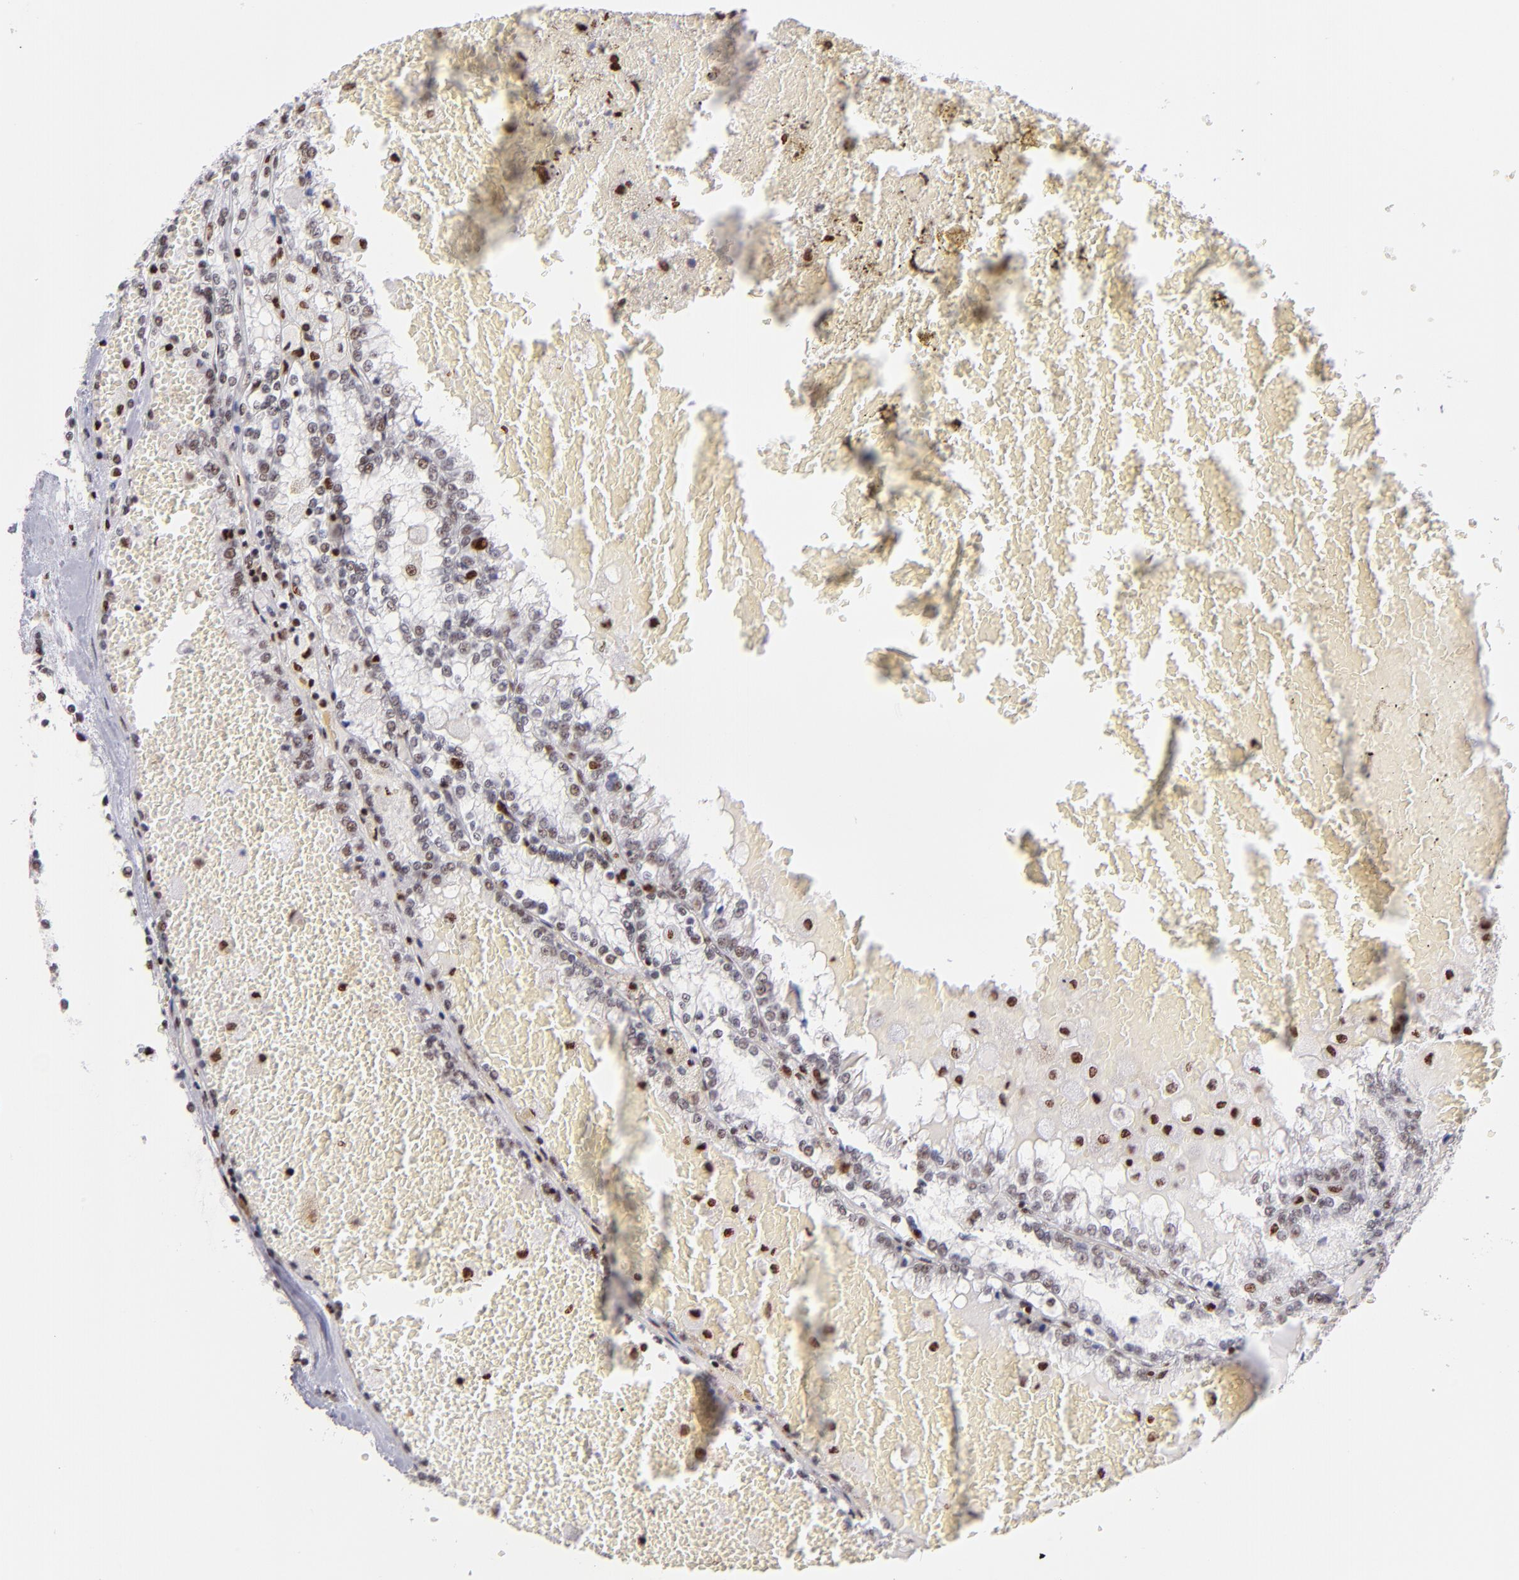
{"staining": {"intensity": "moderate", "quantity": "25%-75%", "location": "nuclear"}, "tissue": "renal cancer", "cell_type": "Tumor cells", "image_type": "cancer", "snomed": [{"axis": "morphology", "description": "Adenocarcinoma, NOS"}, {"axis": "topography", "description": "Kidney"}], "caption": "This is a micrograph of immunohistochemistry staining of adenocarcinoma (renal), which shows moderate expression in the nuclear of tumor cells.", "gene": "POLA1", "patient": {"sex": "female", "age": 56}}